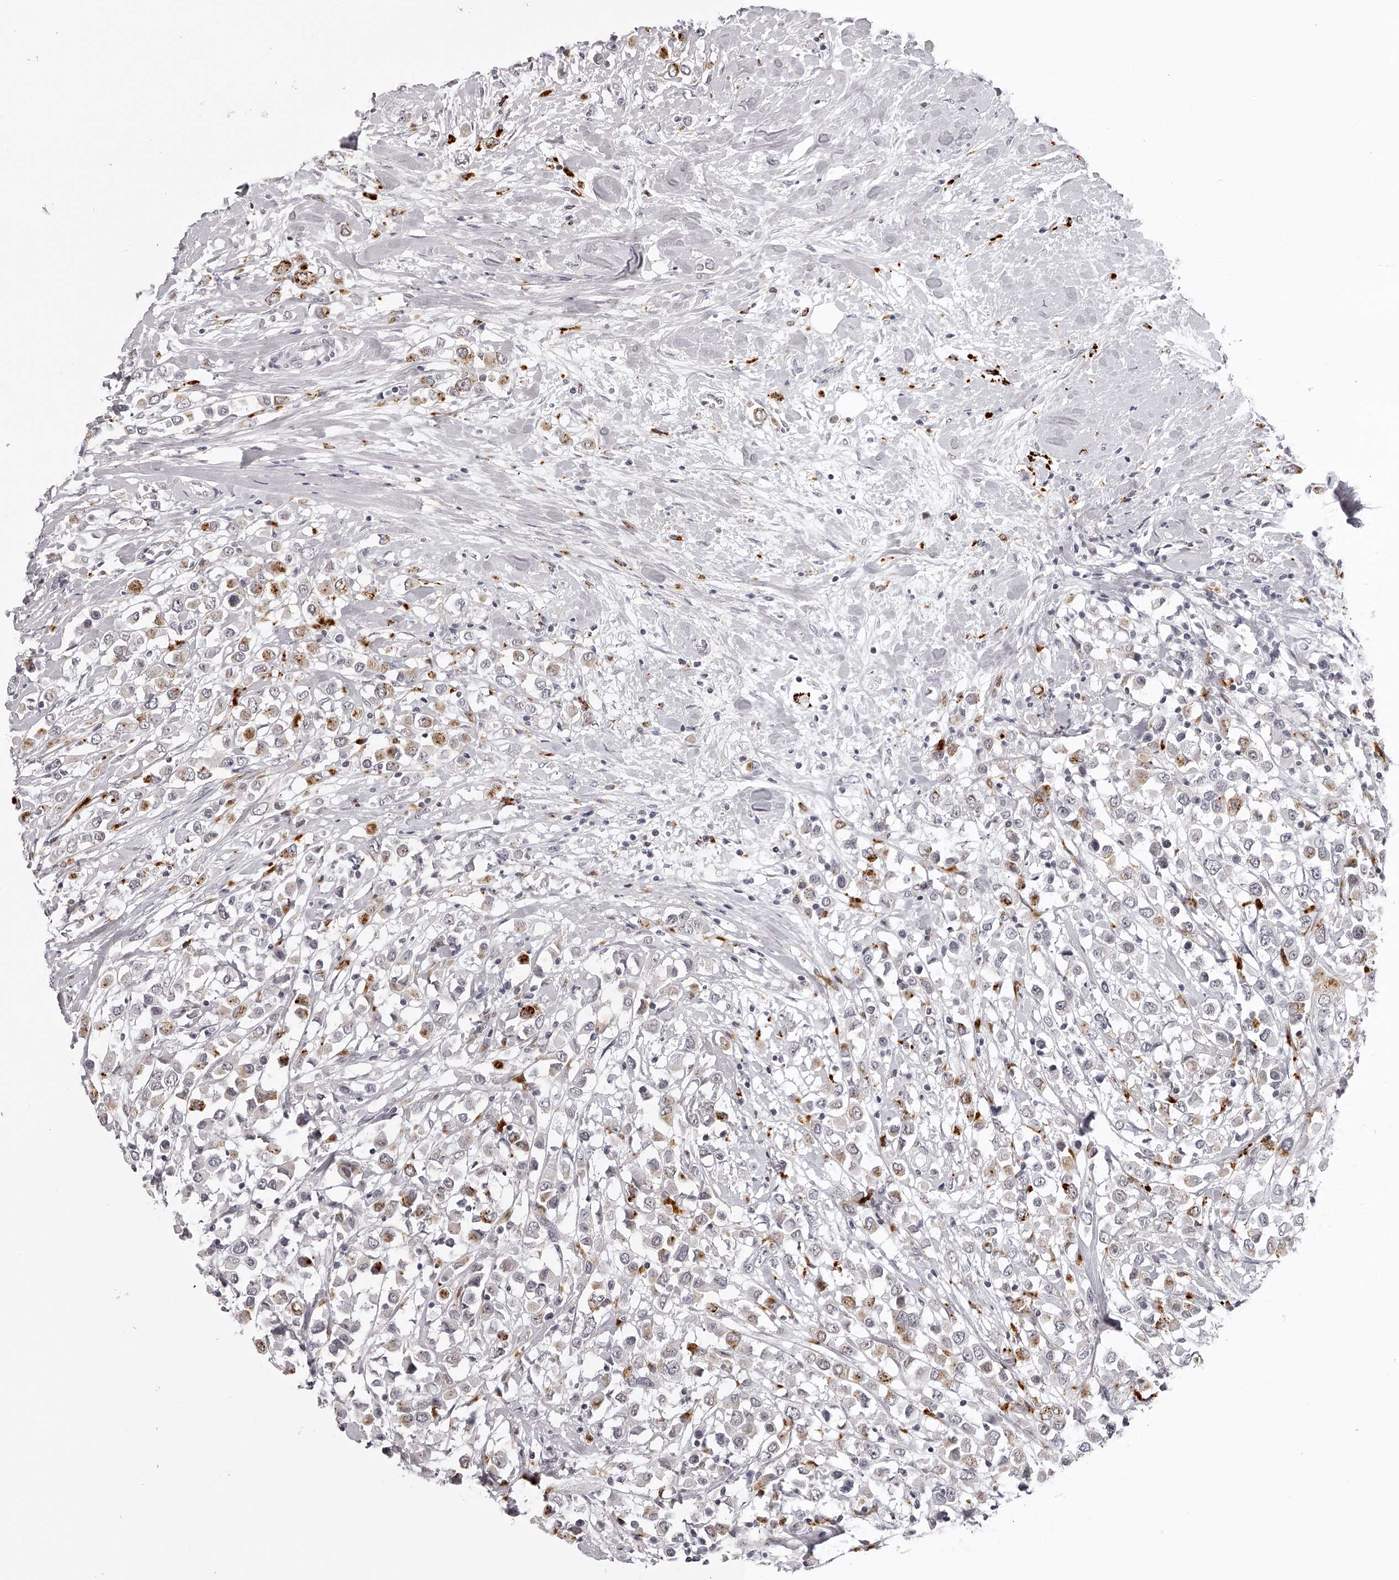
{"staining": {"intensity": "moderate", "quantity": "25%-75%", "location": "cytoplasmic/membranous"}, "tissue": "breast cancer", "cell_type": "Tumor cells", "image_type": "cancer", "snomed": [{"axis": "morphology", "description": "Duct carcinoma"}, {"axis": "topography", "description": "Breast"}], "caption": "Tumor cells demonstrate medium levels of moderate cytoplasmic/membranous expression in approximately 25%-75% of cells in breast intraductal carcinoma. (IHC, brightfield microscopy, high magnification).", "gene": "RNF220", "patient": {"sex": "female", "age": 61}}